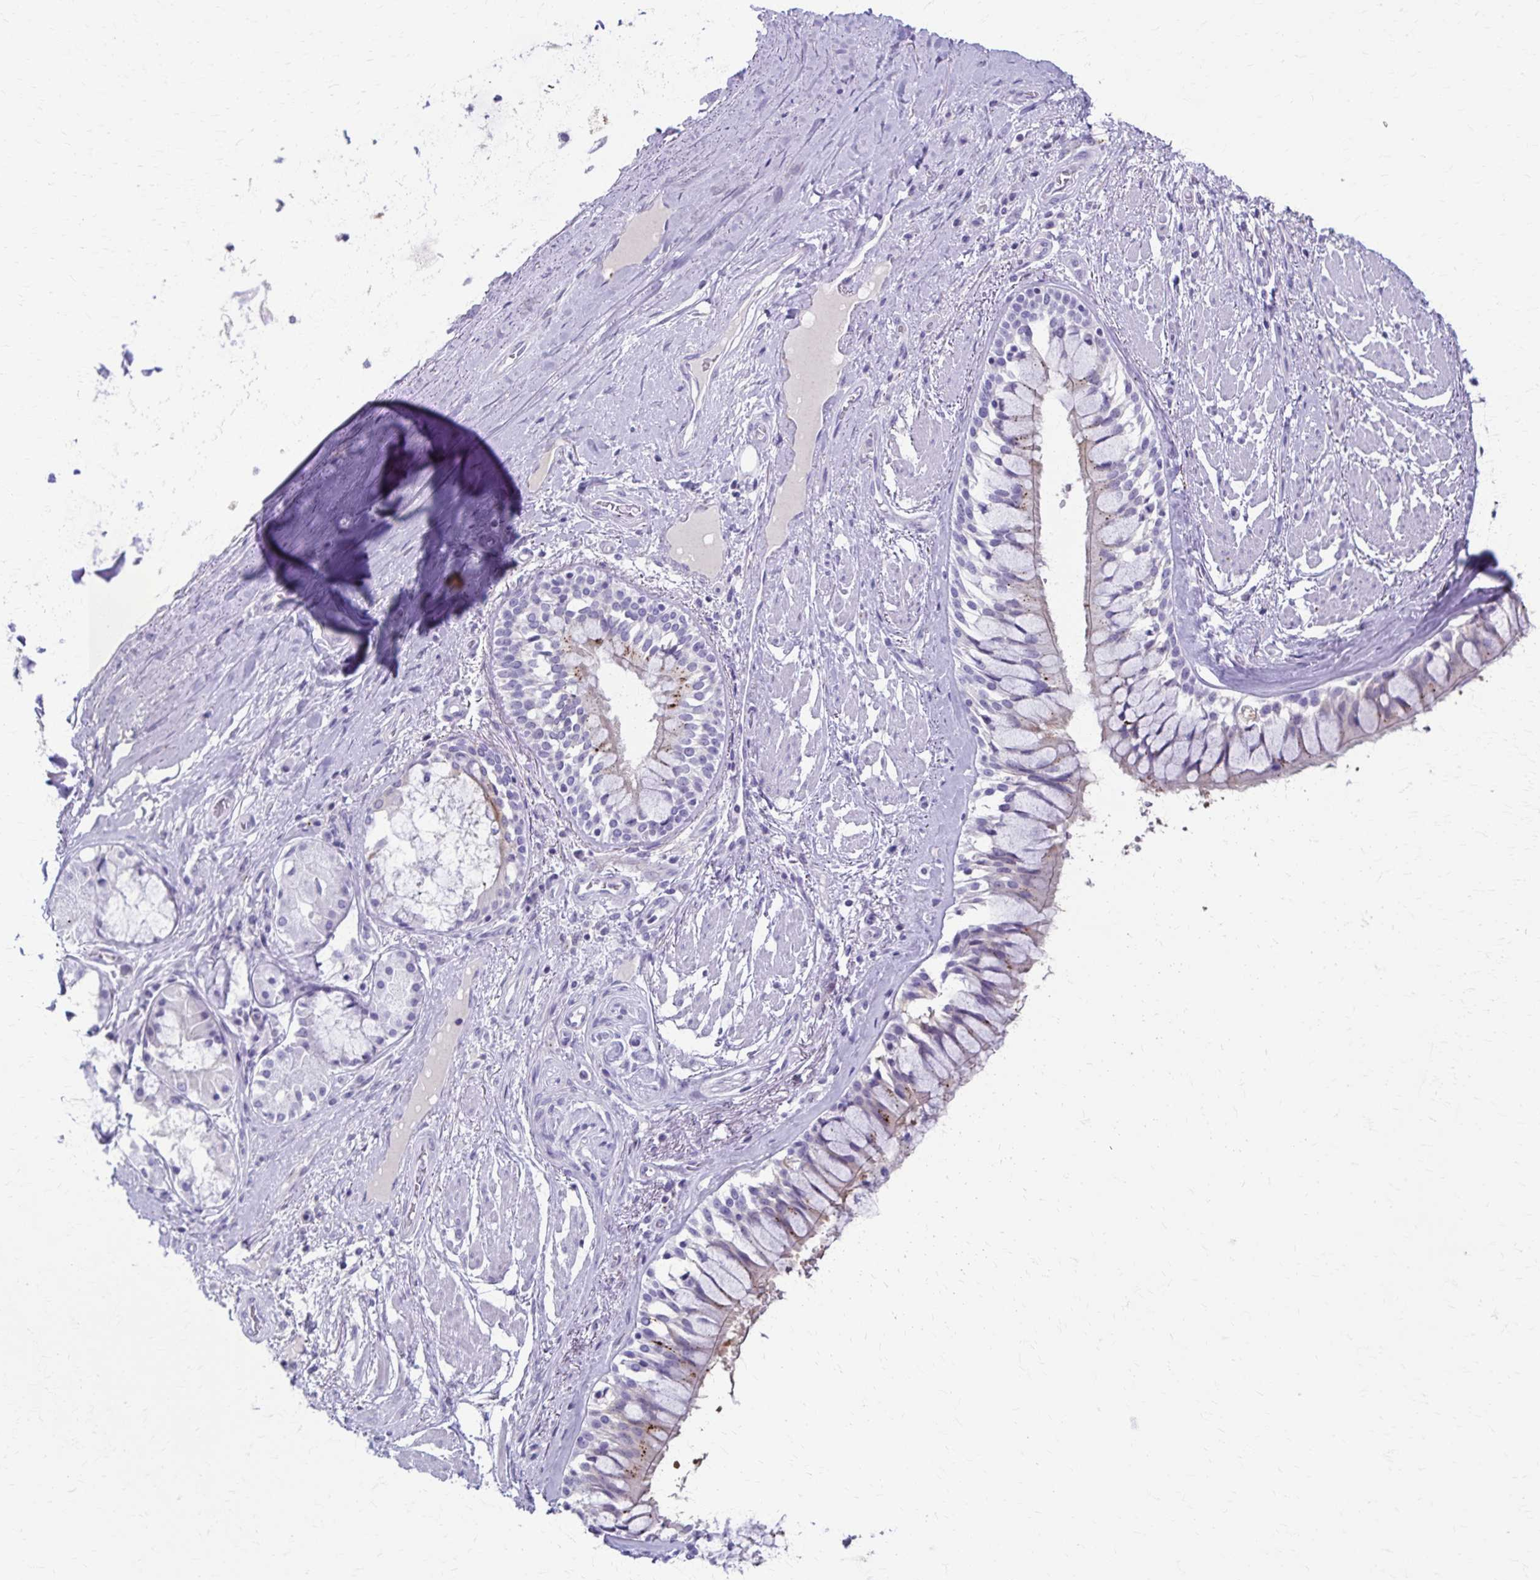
{"staining": {"intensity": "negative", "quantity": "none", "location": "none"}, "tissue": "adipose tissue", "cell_type": "Adipocytes", "image_type": "normal", "snomed": [{"axis": "morphology", "description": "Normal tissue, NOS"}, {"axis": "topography", "description": "Cartilage tissue"}, {"axis": "topography", "description": "Bronchus"}], "caption": "DAB immunohistochemical staining of unremarkable adipose tissue shows no significant staining in adipocytes. (DAB IHC, high magnification).", "gene": "TMEM60", "patient": {"sex": "male", "age": 64}}